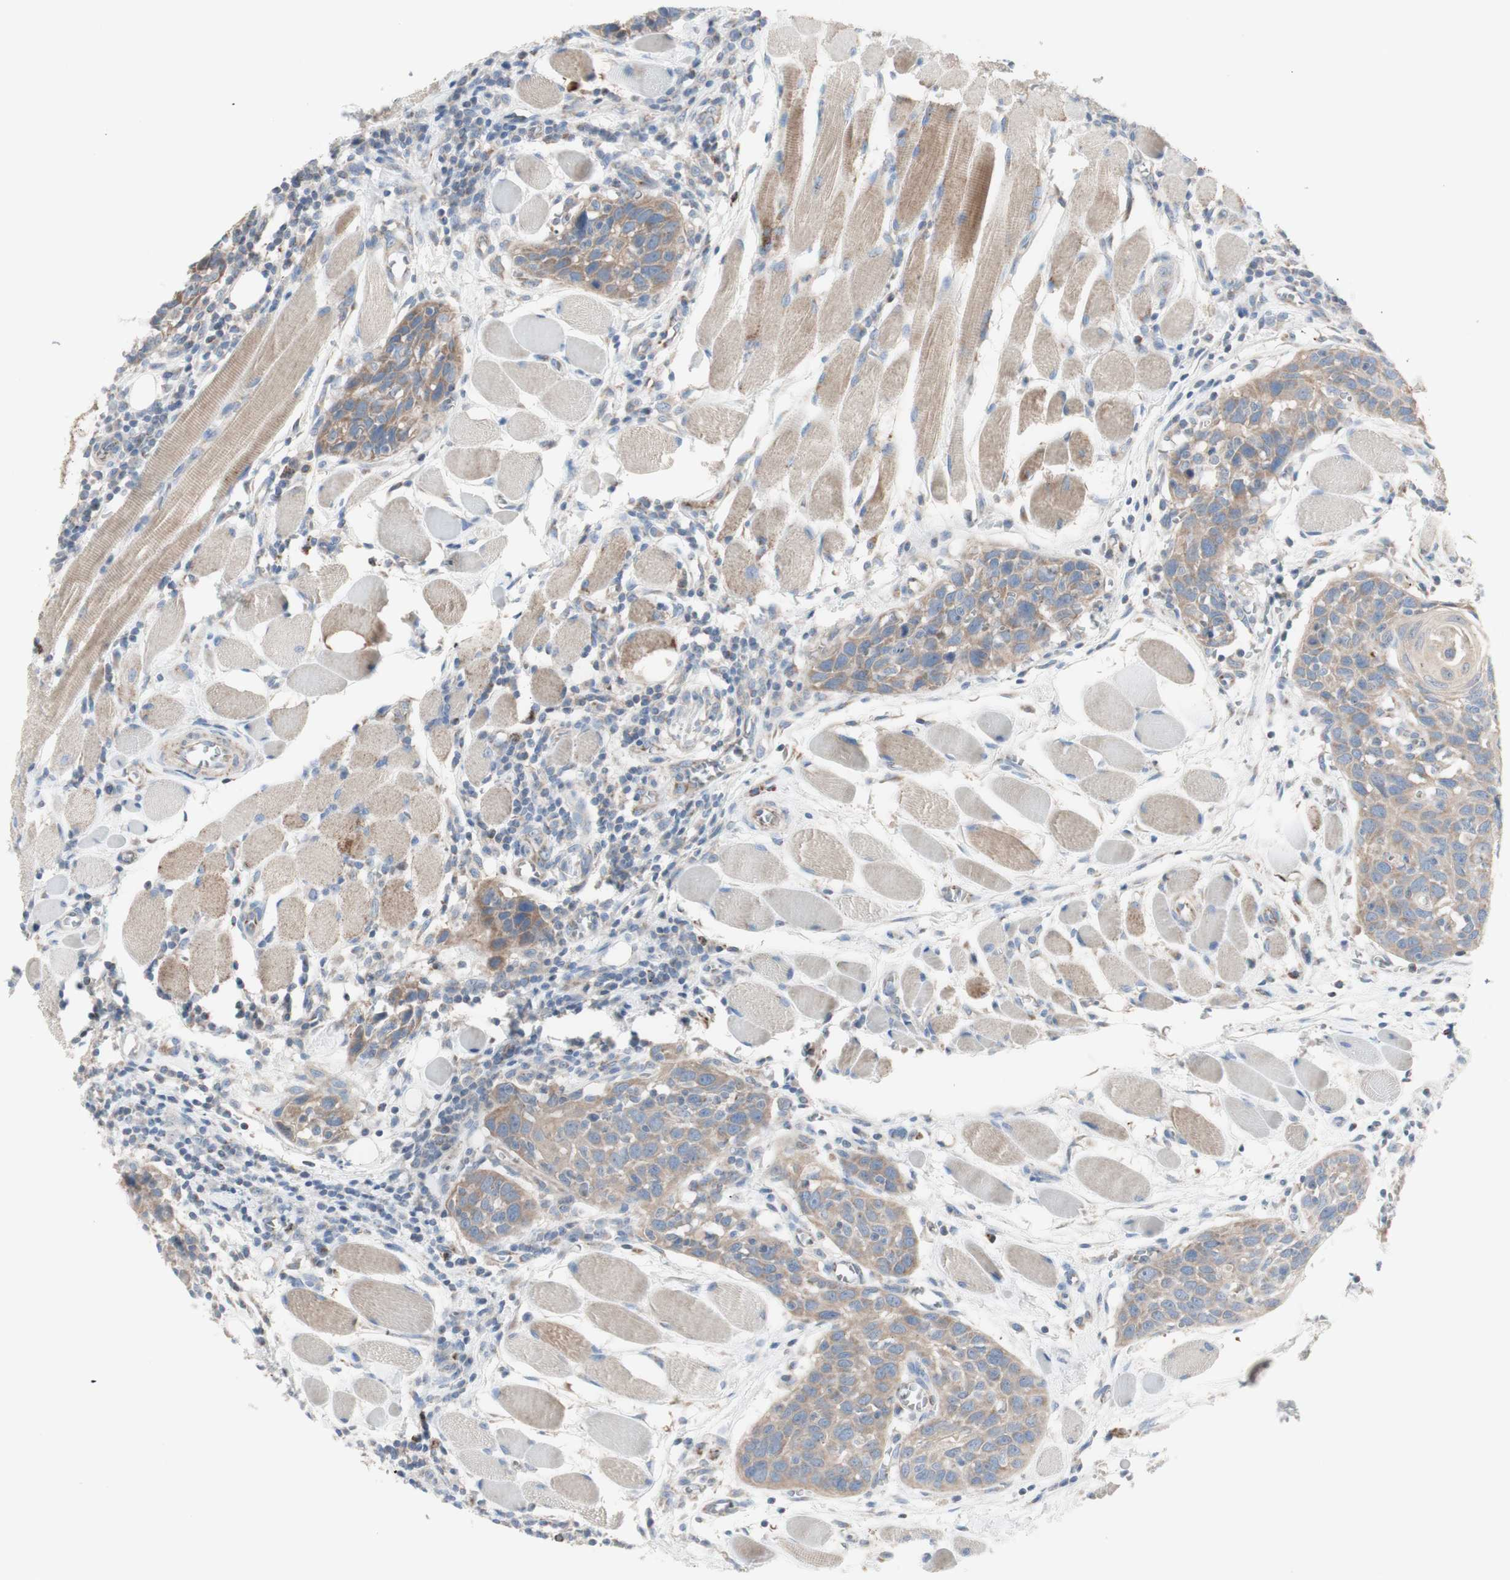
{"staining": {"intensity": "weak", "quantity": "25%-75%", "location": "cytoplasmic/membranous"}, "tissue": "head and neck cancer", "cell_type": "Tumor cells", "image_type": "cancer", "snomed": [{"axis": "morphology", "description": "Squamous cell carcinoma, NOS"}, {"axis": "topography", "description": "Oral tissue"}, {"axis": "topography", "description": "Head-Neck"}], "caption": "Immunohistochemistry staining of head and neck cancer (squamous cell carcinoma), which shows low levels of weak cytoplasmic/membranous positivity in about 25%-75% of tumor cells indicating weak cytoplasmic/membranous protein positivity. The staining was performed using DAB (brown) for protein detection and nuclei were counterstained in hematoxylin (blue).", "gene": "C3orf52", "patient": {"sex": "female", "age": 50}}